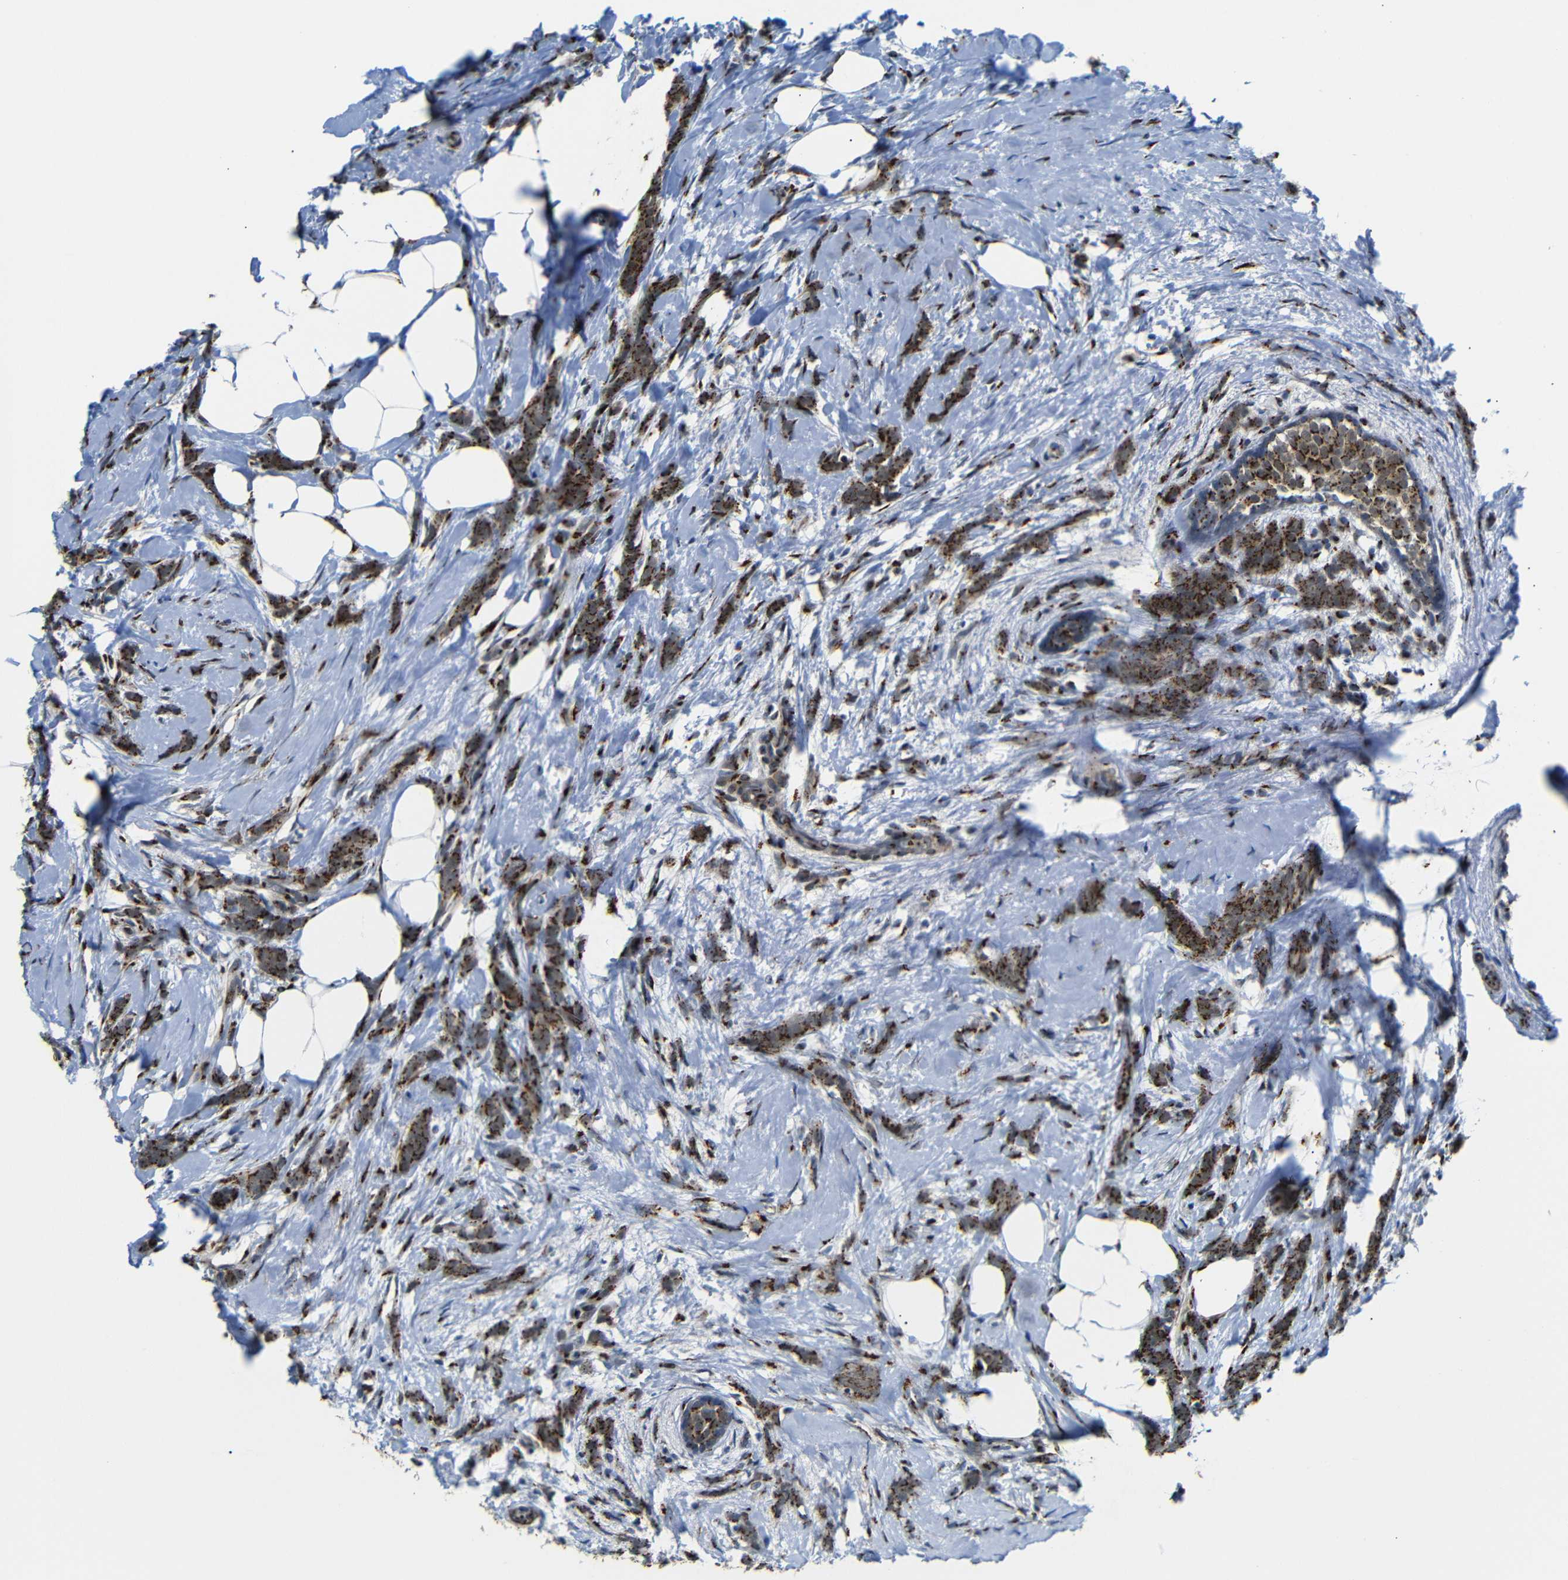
{"staining": {"intensity": "strong", "quantity": ">75%", "location": "cytoplasmic/membranous"}, "tissue": "breast cancer", "cell_type": "Tumor cells", "image_type": "cancer", "snomed": [{"axis": "morphology", "description": "Lobular carcinoma, in situ"}, {"axis": "morphology", "description": "Lobular carcinoma"}, {"axis": "topography", "description": "Breast"}], "caption": "Breast cancer tissue exhibits strong cytoplasmic/membranous staining in approximately >75% of tumor cells, visualized by immunohistochemistry.", "gene": "TGOLN2", "patient": {"sex": "female", "age": 41}}